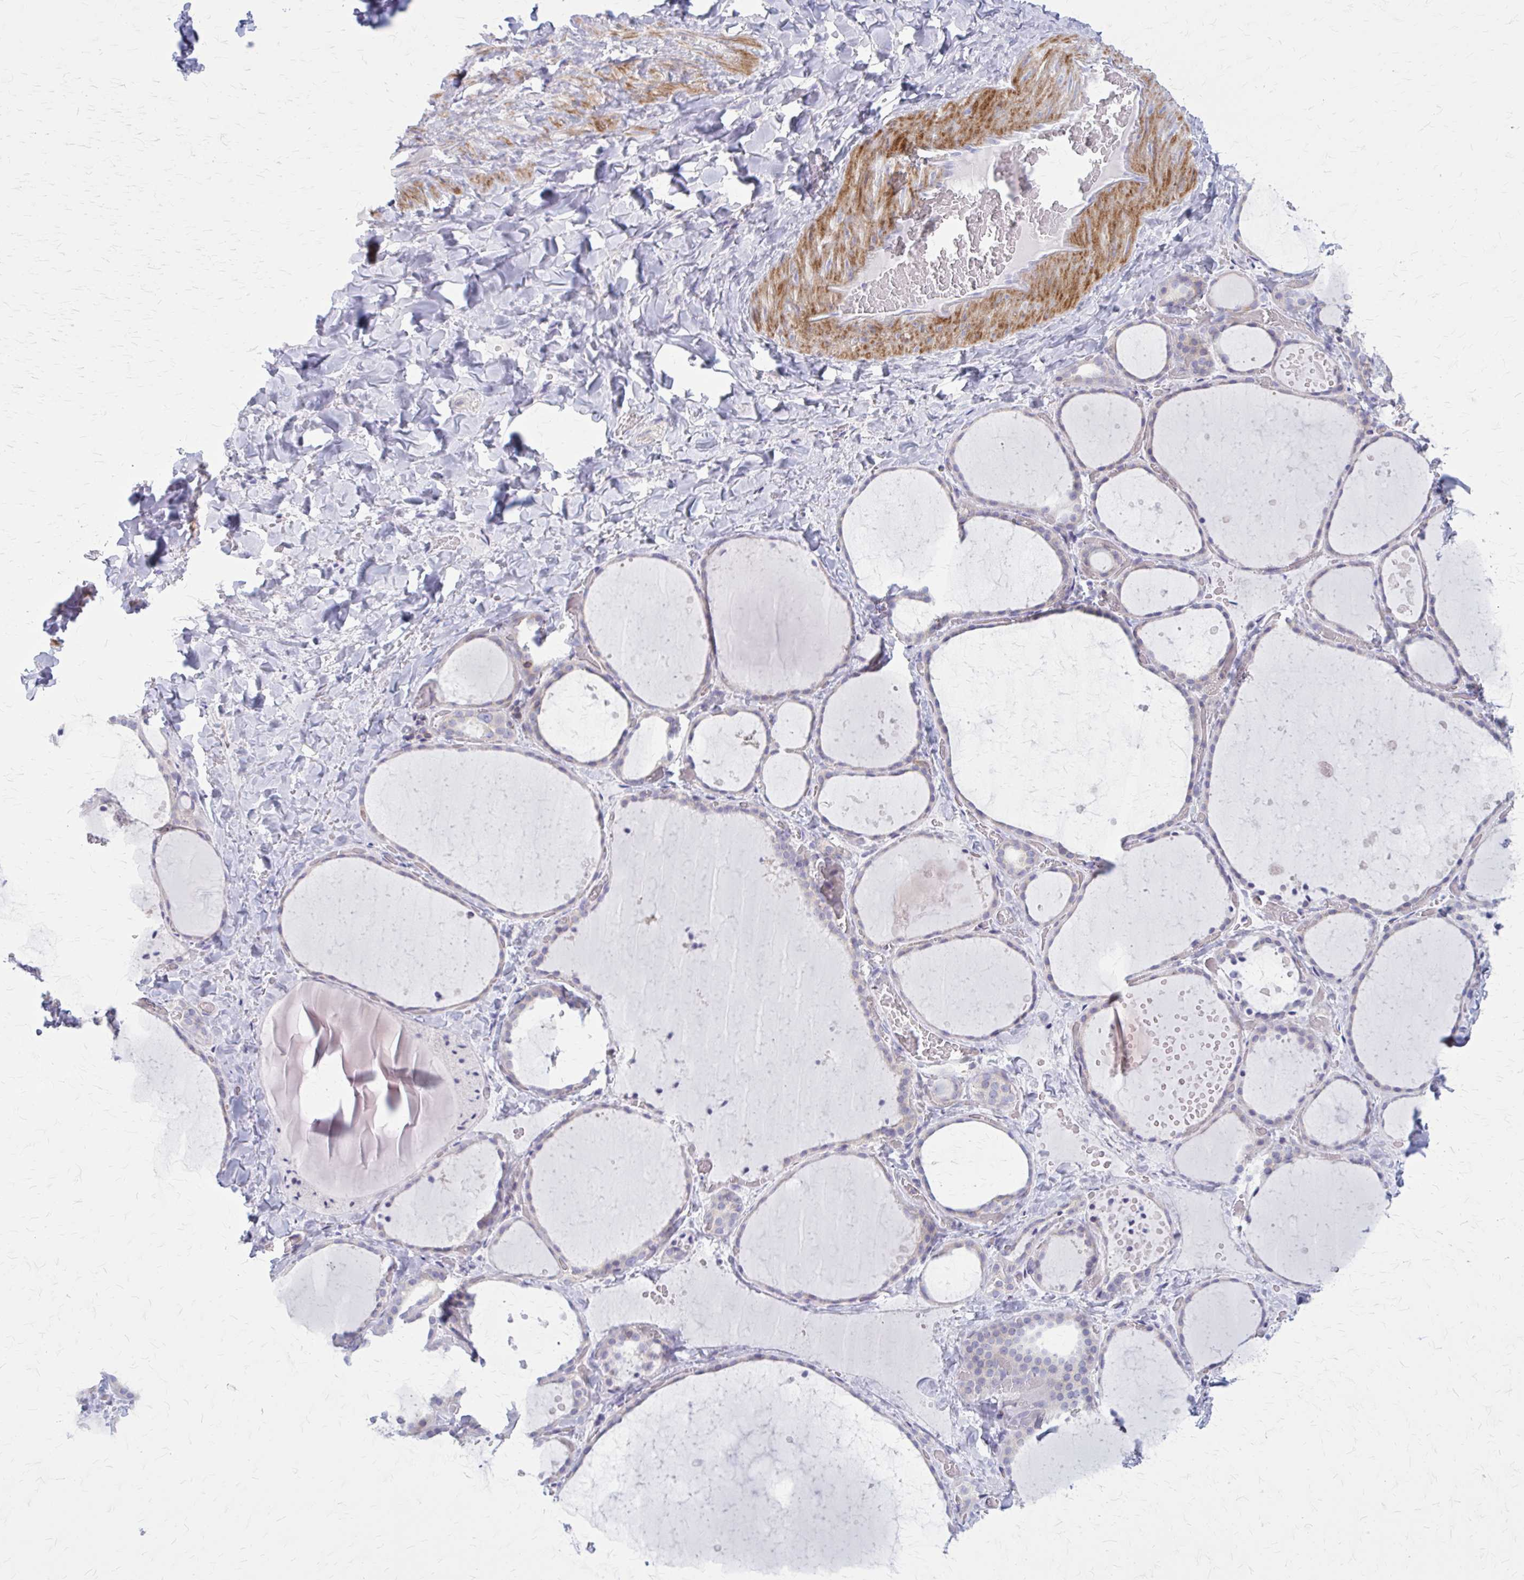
{"staining": {"intensity": "negative", "quantity": "none", "location": "none"}, "tissue": "thyroid gland", "cell_type": "Glandular cells", "image_type": "normal", "snomed": [{"axis": "morphology", "description": "Normal tissue, NOS"}, {"axis": "topography", "description": "Thyroid gland"}], "caption": "This is an IHC histopathology image of benign thyroid gland. There is no expression in glandular cells.", "gene": "PITPNM1", "patient": {"sex": "female", "age": 36}}